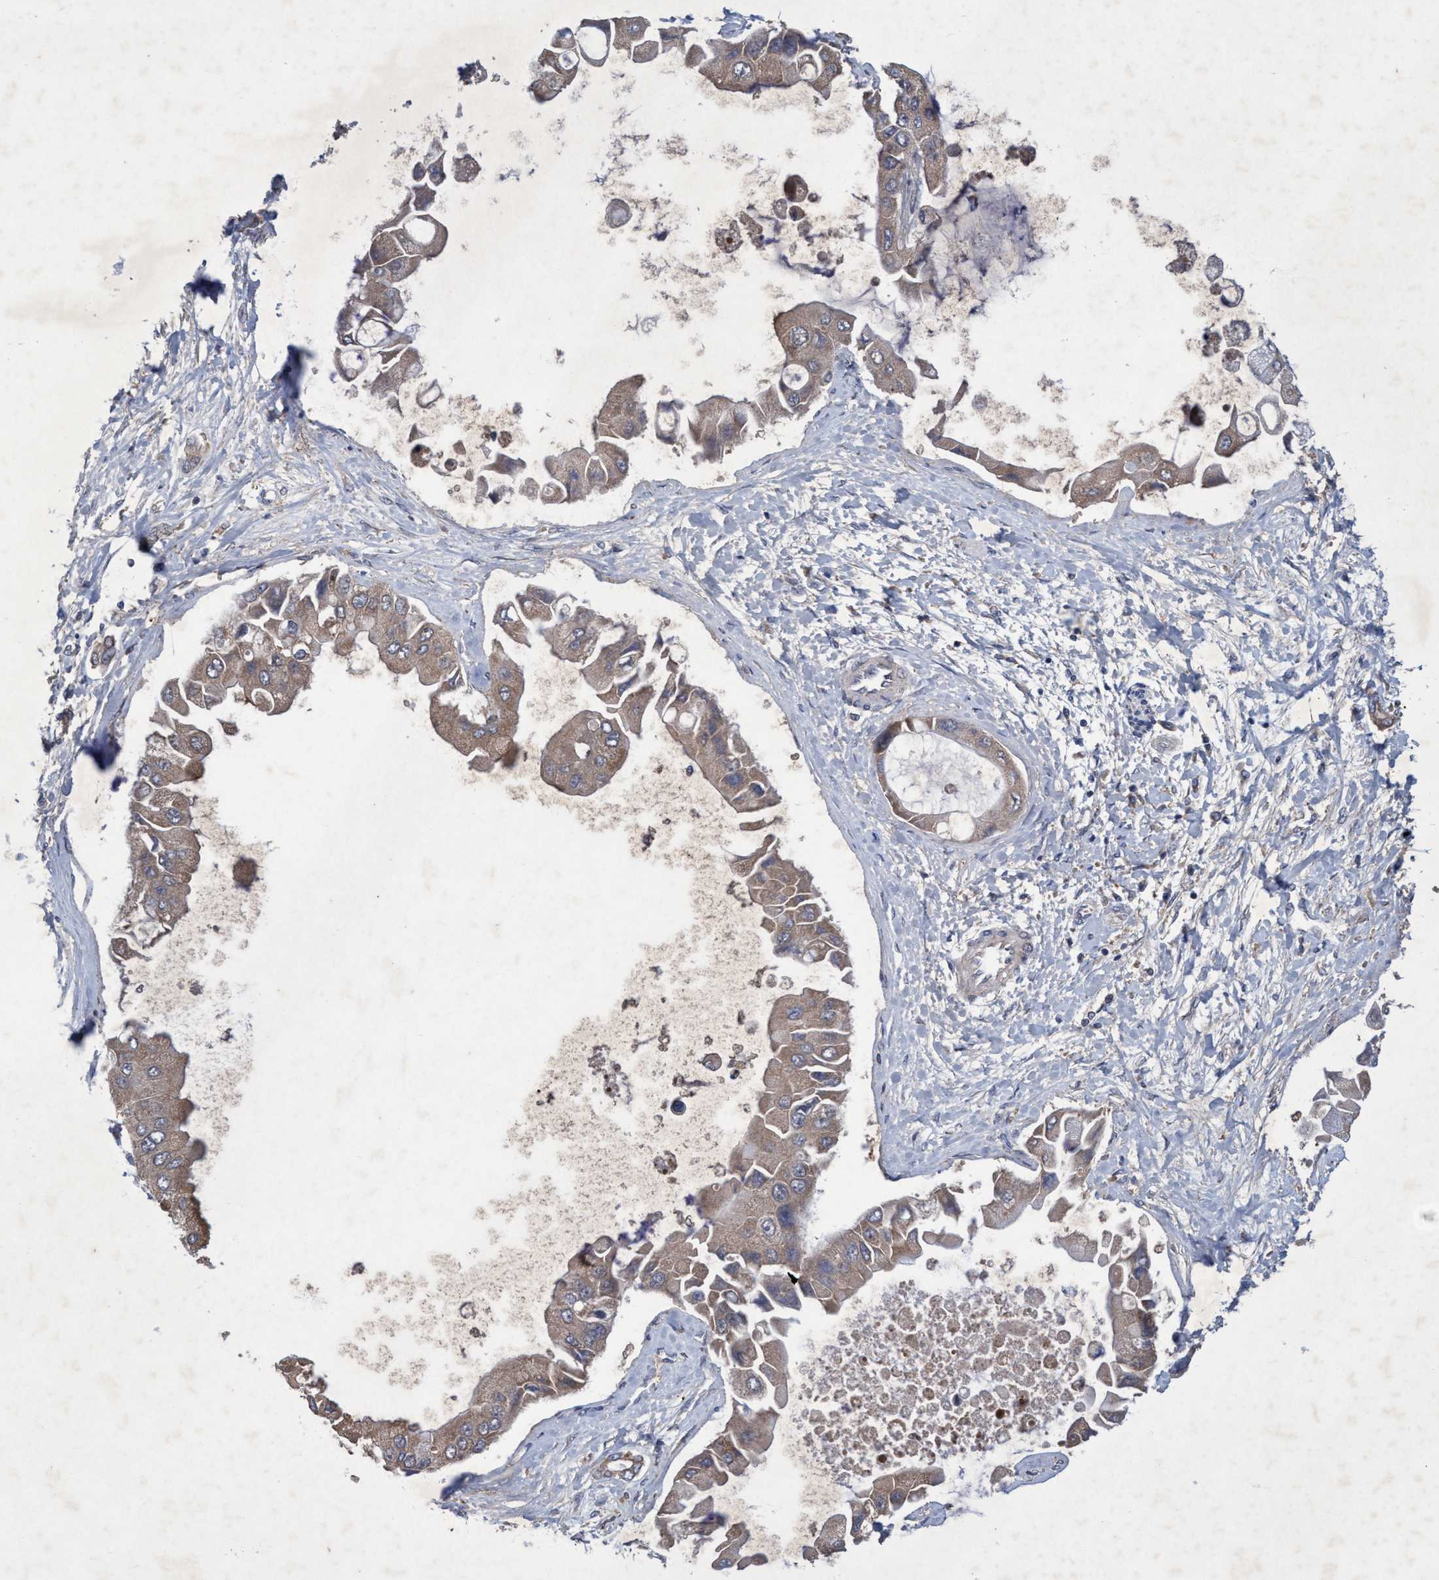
{"staining": {"intensity": "weak", "quantity": "25%-75%", "location": "cytoplasmic/membranous"}, "tissue": "liver cancer", "cell_type": "Tumor cells", "image_type": "cancer", "snomed": [{"axis": "morphology", "description": "Cholangiocarcinoma"}, {"axis": "topography", "description": "Liver"}], "caption": "Cholangiocarcinoma (liver) tissue exhibits weak cytoplasmic/membranous positivity in about 25%-75% of tumor cells, visualized by immunohistochemistry. The protein is stained brown, and the nuclei are stained in blue (DAB IHC with brightfield microscopy, high magnification).", "gene": "ZNF677", "patient": {"sex": "male", "age": 50}}